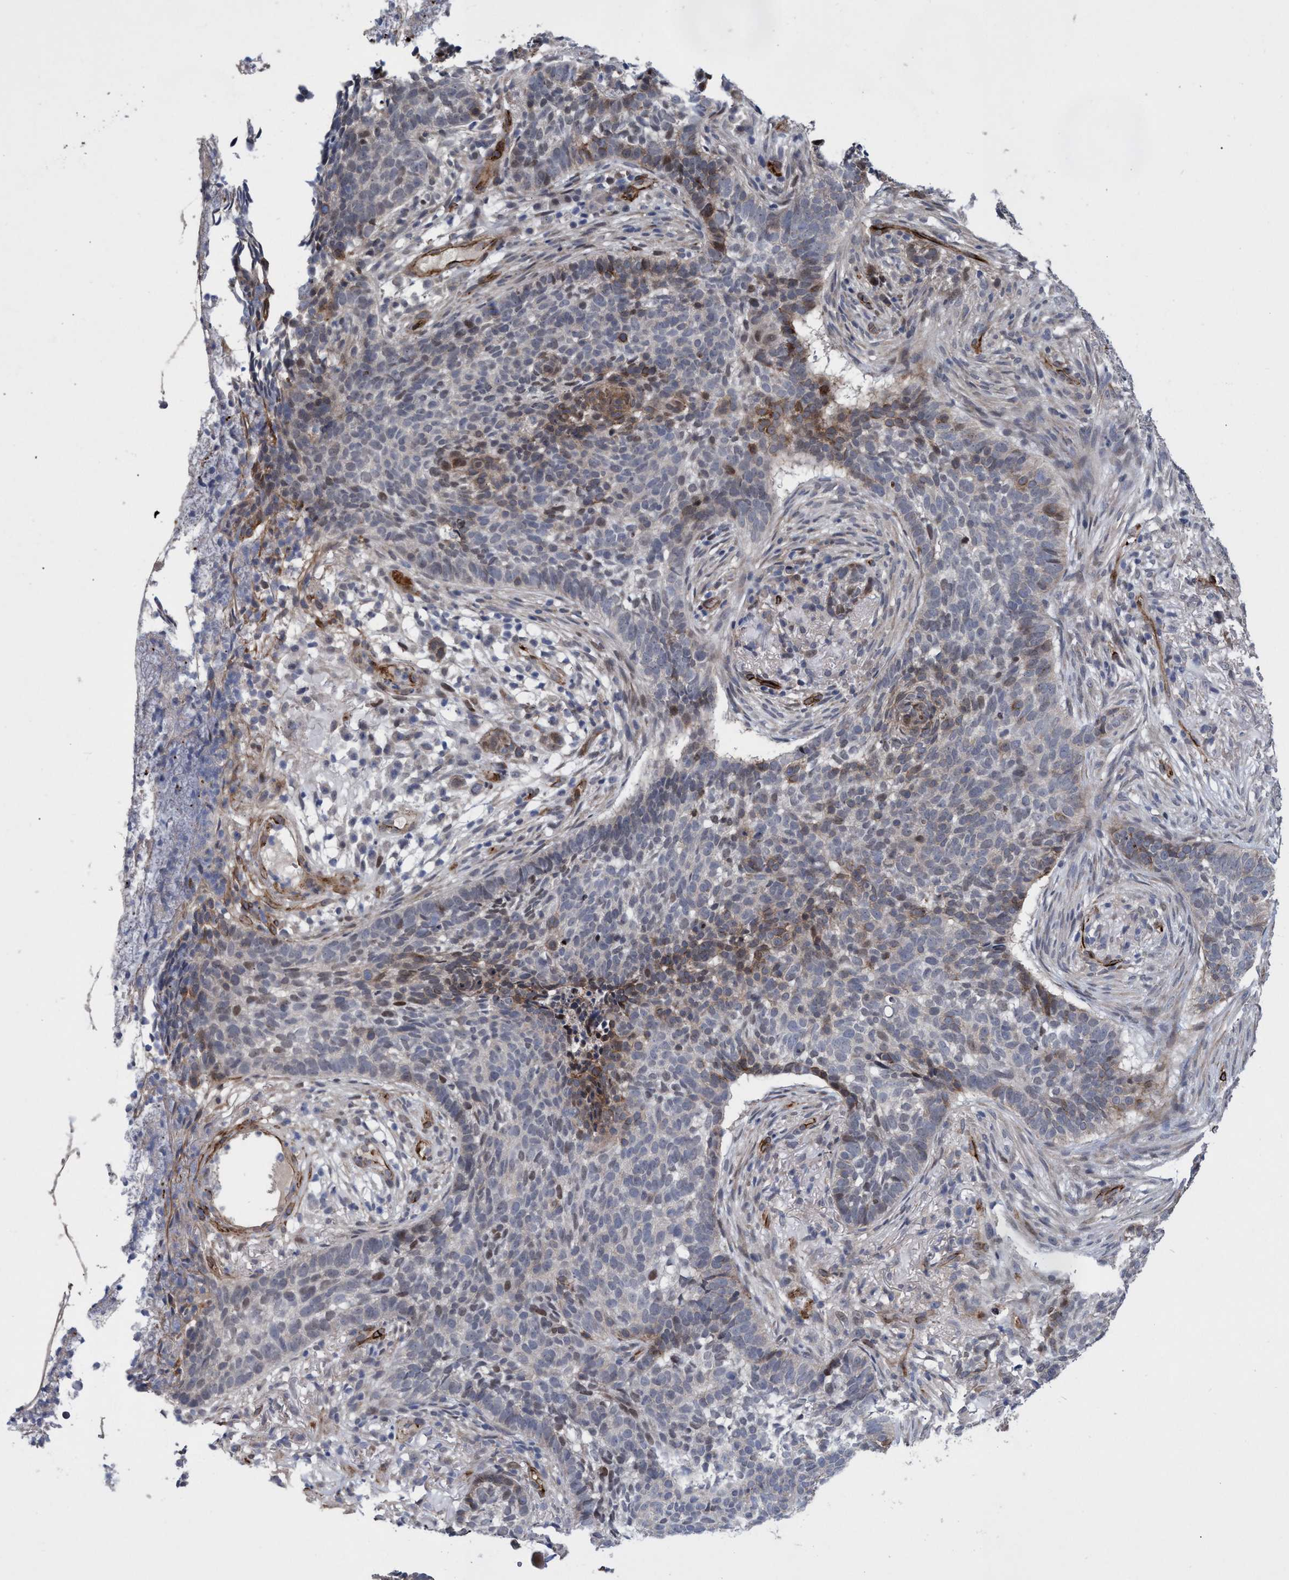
{"staining": {"intensity": "weak", "quantity": "<25%", "location": "nuclear"}, "tissue": "skin cancer", "cell_type": "Tumor cells", "image_type": "cancer", "snomed": [{"axis": "morphology", "description": "Basal cell carcinoma"}, {"axis": "topography", "description": "Skin"}], "caption": "Immunohistochemistry (IHC) image of neoplastic tissue: skin cancer (basal cell carcinoma) stained with DAB (3,3'-diaminobenzidine) reveals no significant protein staining in tumor cells.", "gene": "ZNF750", "patient": {"sex": "male", "age": 85}}